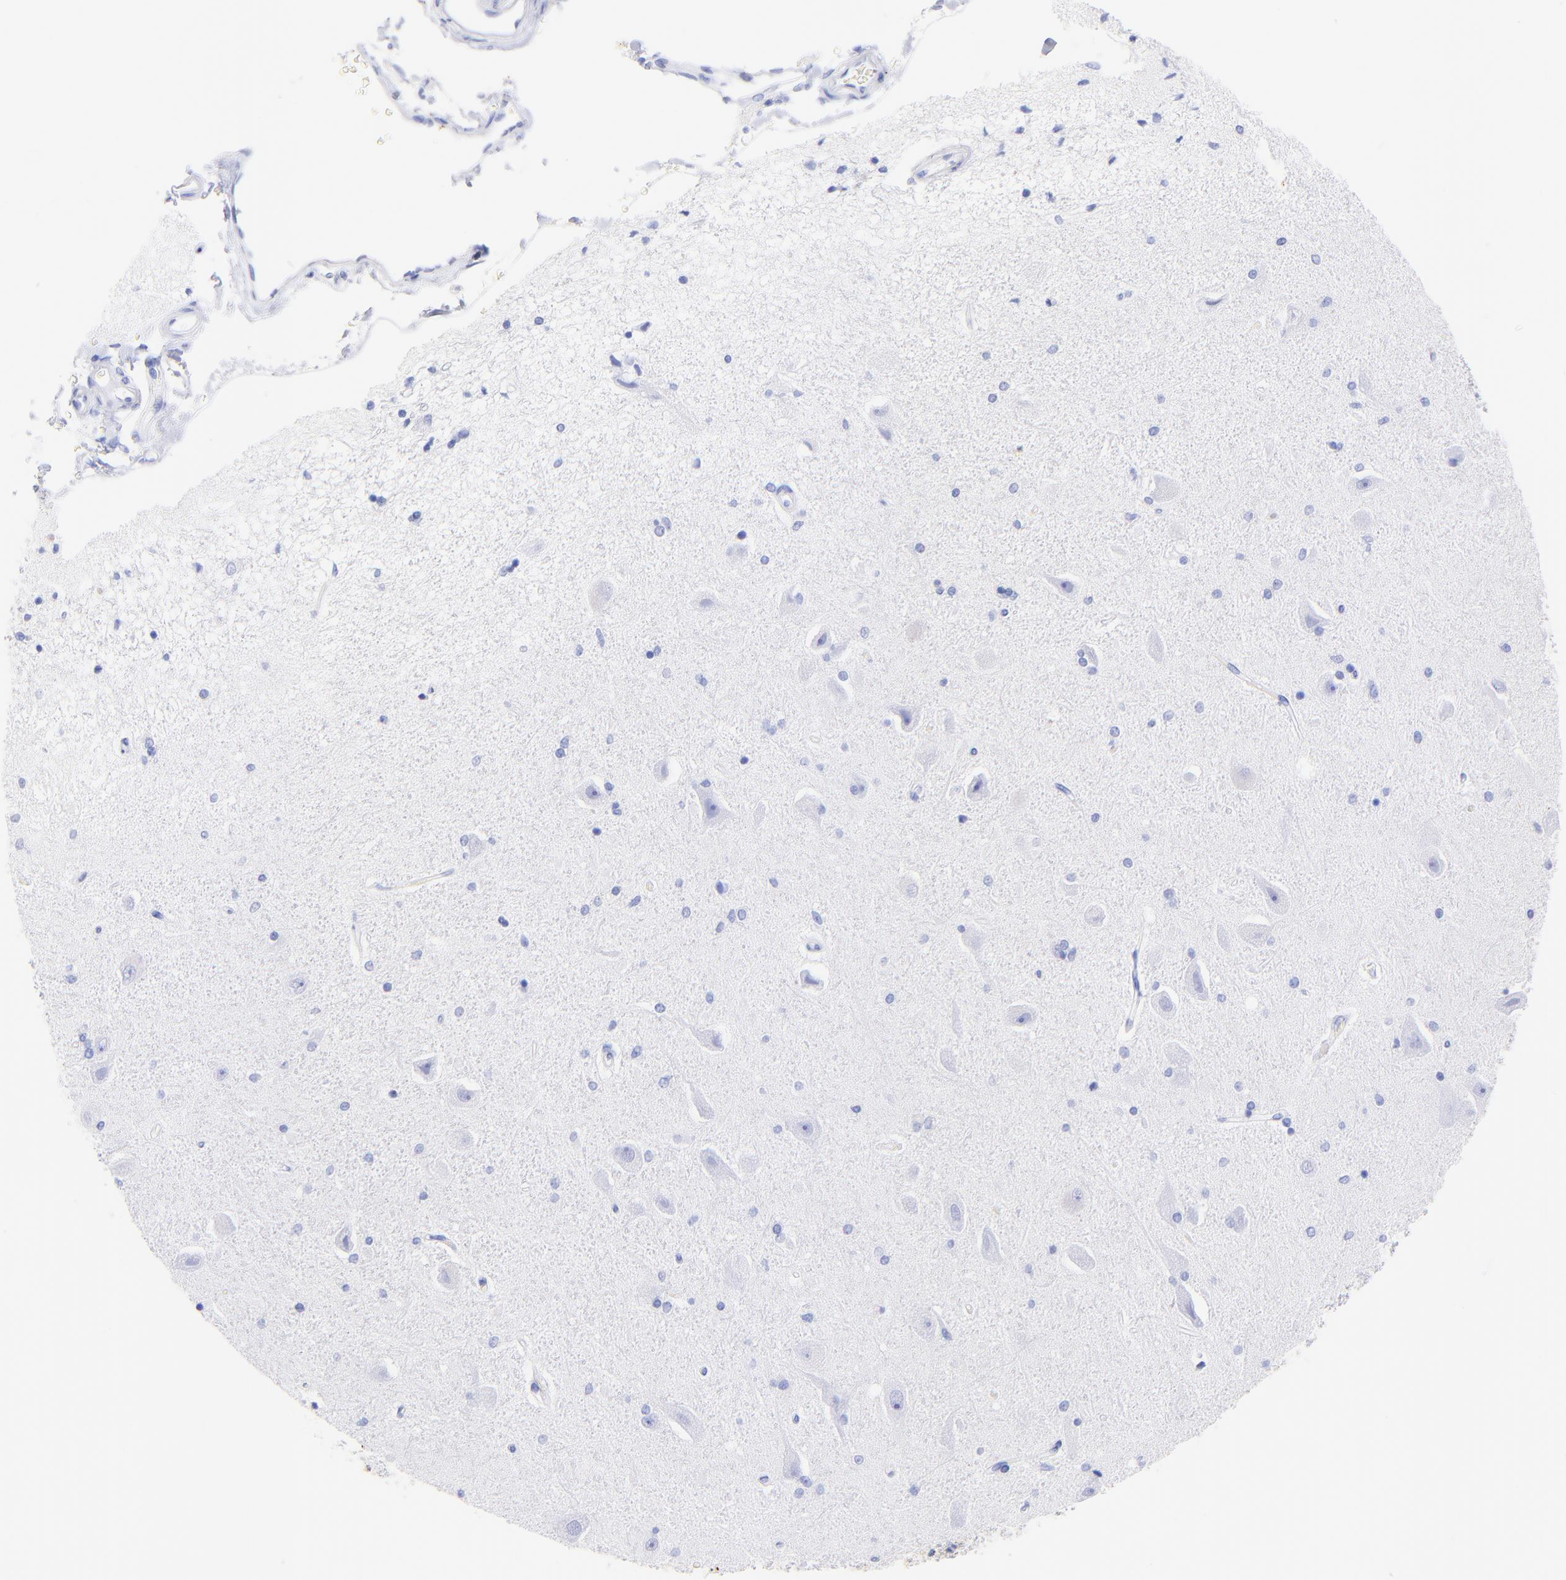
{"staining": {"intensity": "negative", "quantity": "none", "location": "none"}, "tissue": "hippocampus", "cell_type": "Glial cells", "image_type": "normal", "snomed": [{"axis": "morphology", "description": "Normal tissue, NOS"}, {"axis": "topography", "description": "Hippocampus"}], "caption": "Human hippocampus stained for a protein using immunohistochemistry (IHC) displays no staining in glial cells.", "gene": "KRT19", "patient": {"sex": "female", "age": 54}}